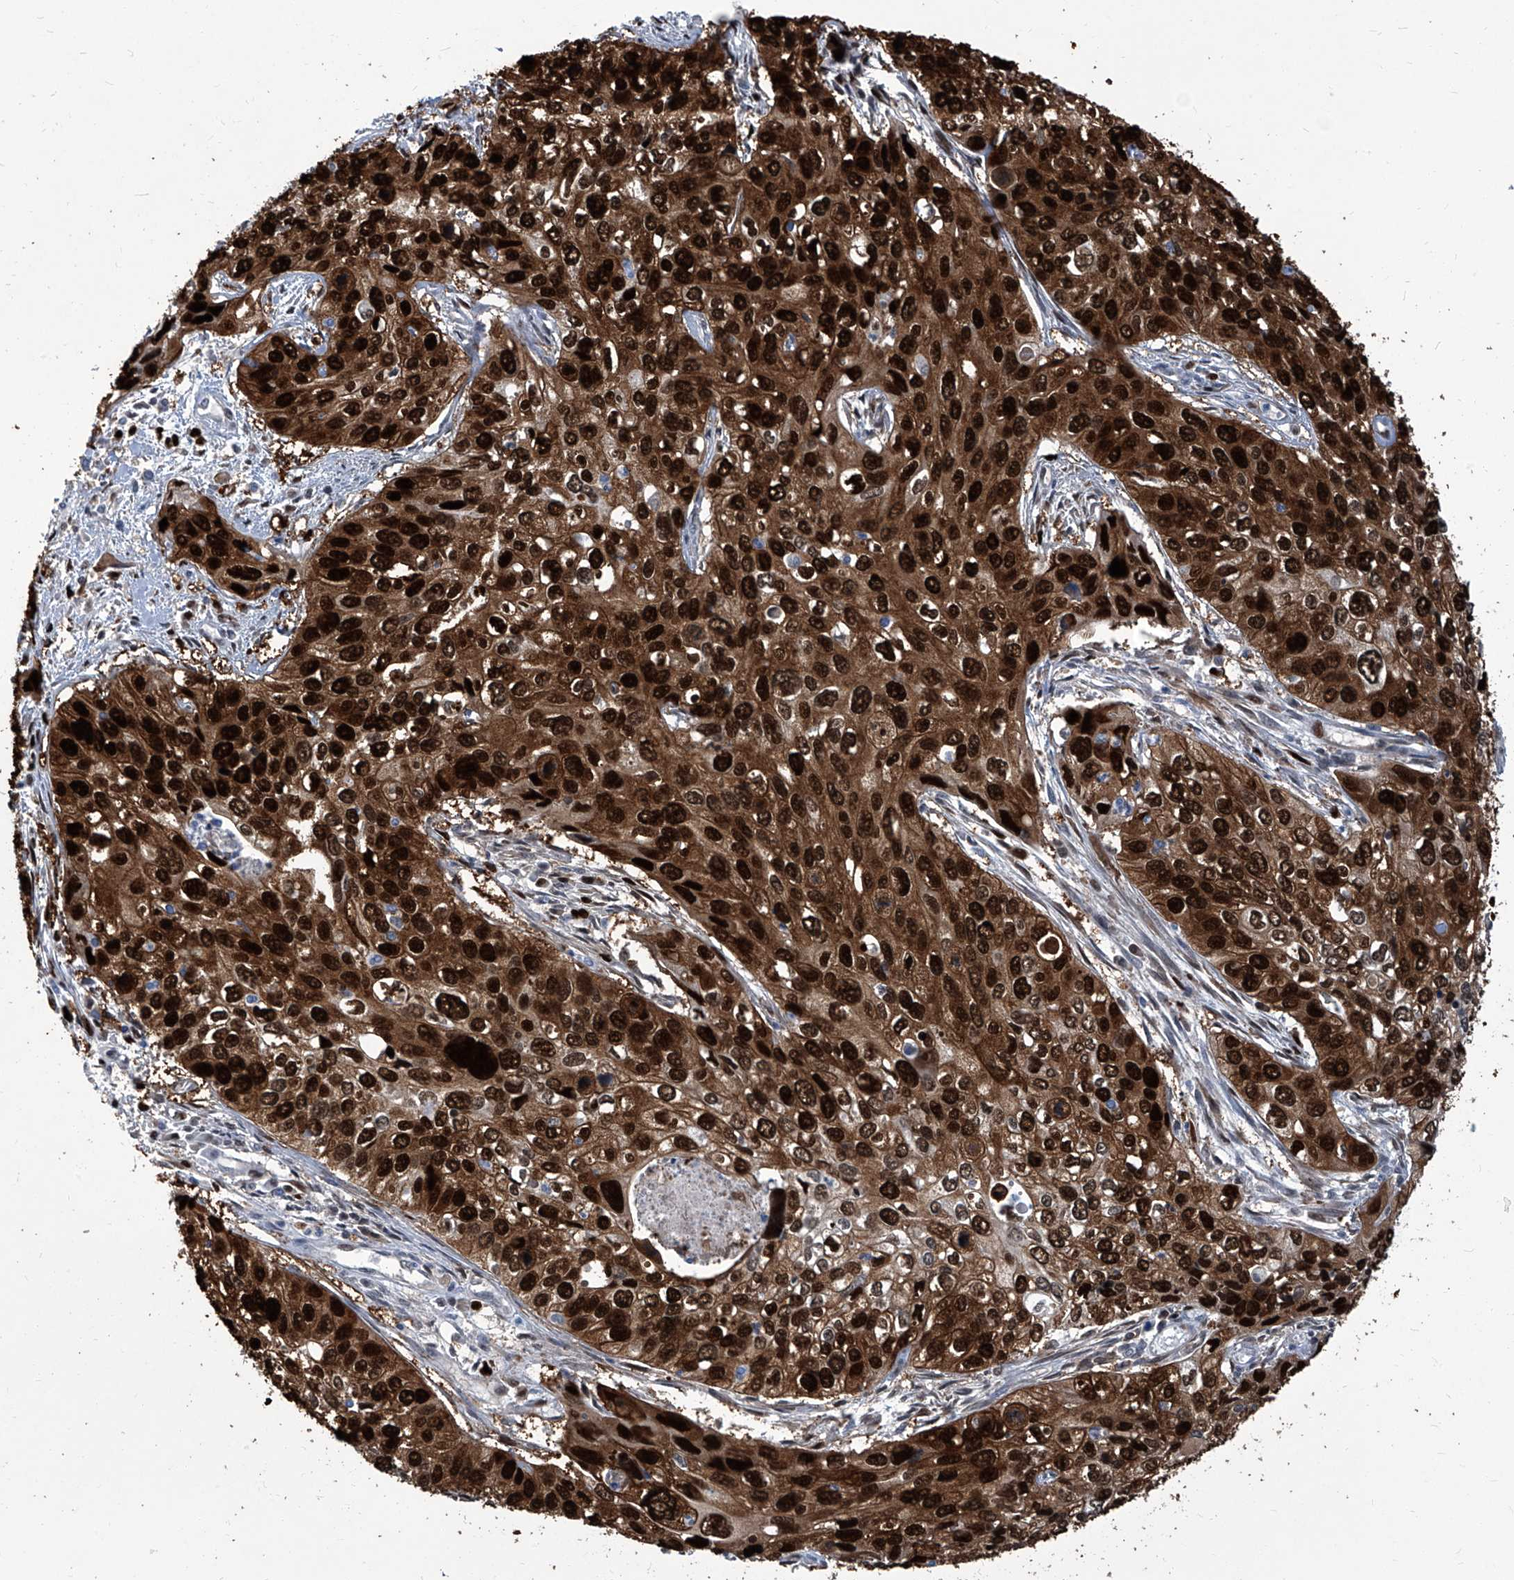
{"staining": {"intensity": "strong", "quantity": ">75%", "location": "cytoplasmic/membranous,nuclear"}, "tissue": "cervical cancer", "cell_type": "Tumor cells", "image_type": "cancer", "snomed": [{"axis": "morphology", "description": "Squamous cell carcinoma, NOS"}, {"axis": "topography", "description": "Cervix"}], "caption": "Strong cytoplasmic/membranous and nuclear staining for a protein is present in approximately >75% of tumor cells of cervical cancer (squamous cell carcinoma) using IHC.", "gene": "PCNA", "patient": {"sex": "female", "age": 55}}